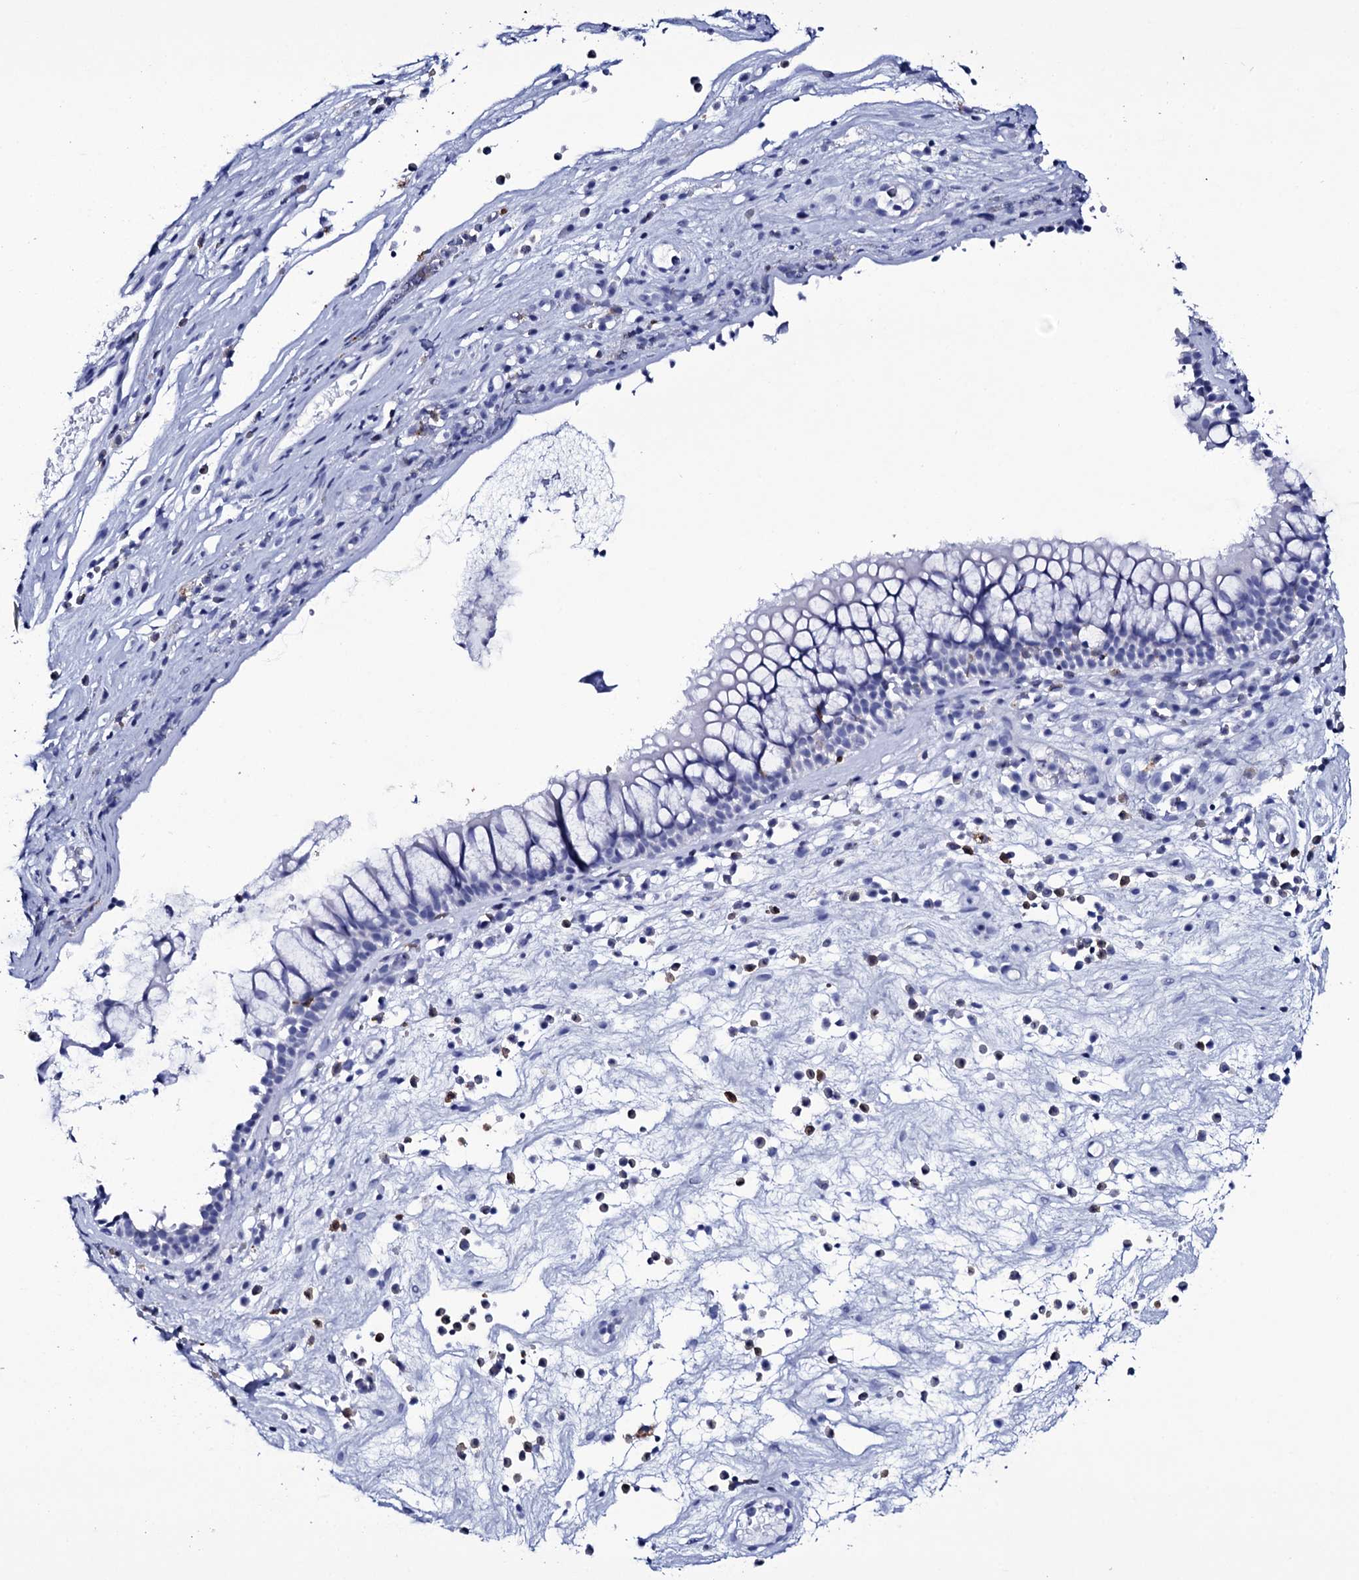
{"staining": {"intensity": "negative", "quantity": "none", "location": "none"}, "tissue": "nasopharynx", "cell_type": "Respiratory epithelial cells", "image_type": "normal", "snomed": [{"axis": "morphology", "description": "Normal tissue, NOS"}, {"axis": "morphology", "description": "Inflammation, NOS"}, {"axis": "morphology", "description": "Malignant melanoma, Metastatic site"}, {"axis": "topography", "description": "Nasopharynx"}], "caption": "Unremarkable nasopharynx was stained to show a protein in brown. There is no significant positivity in respiratory epithelial cells. The staining was performed using DAB (3,3'-diaminobenzidine) to visualize the protein expression in brown, while the nuclei were stained in blue with hematoxylin (Magnification: 20x).", "gene": "ITPRID2", "patient": {"sex": "male", "age": 70}}